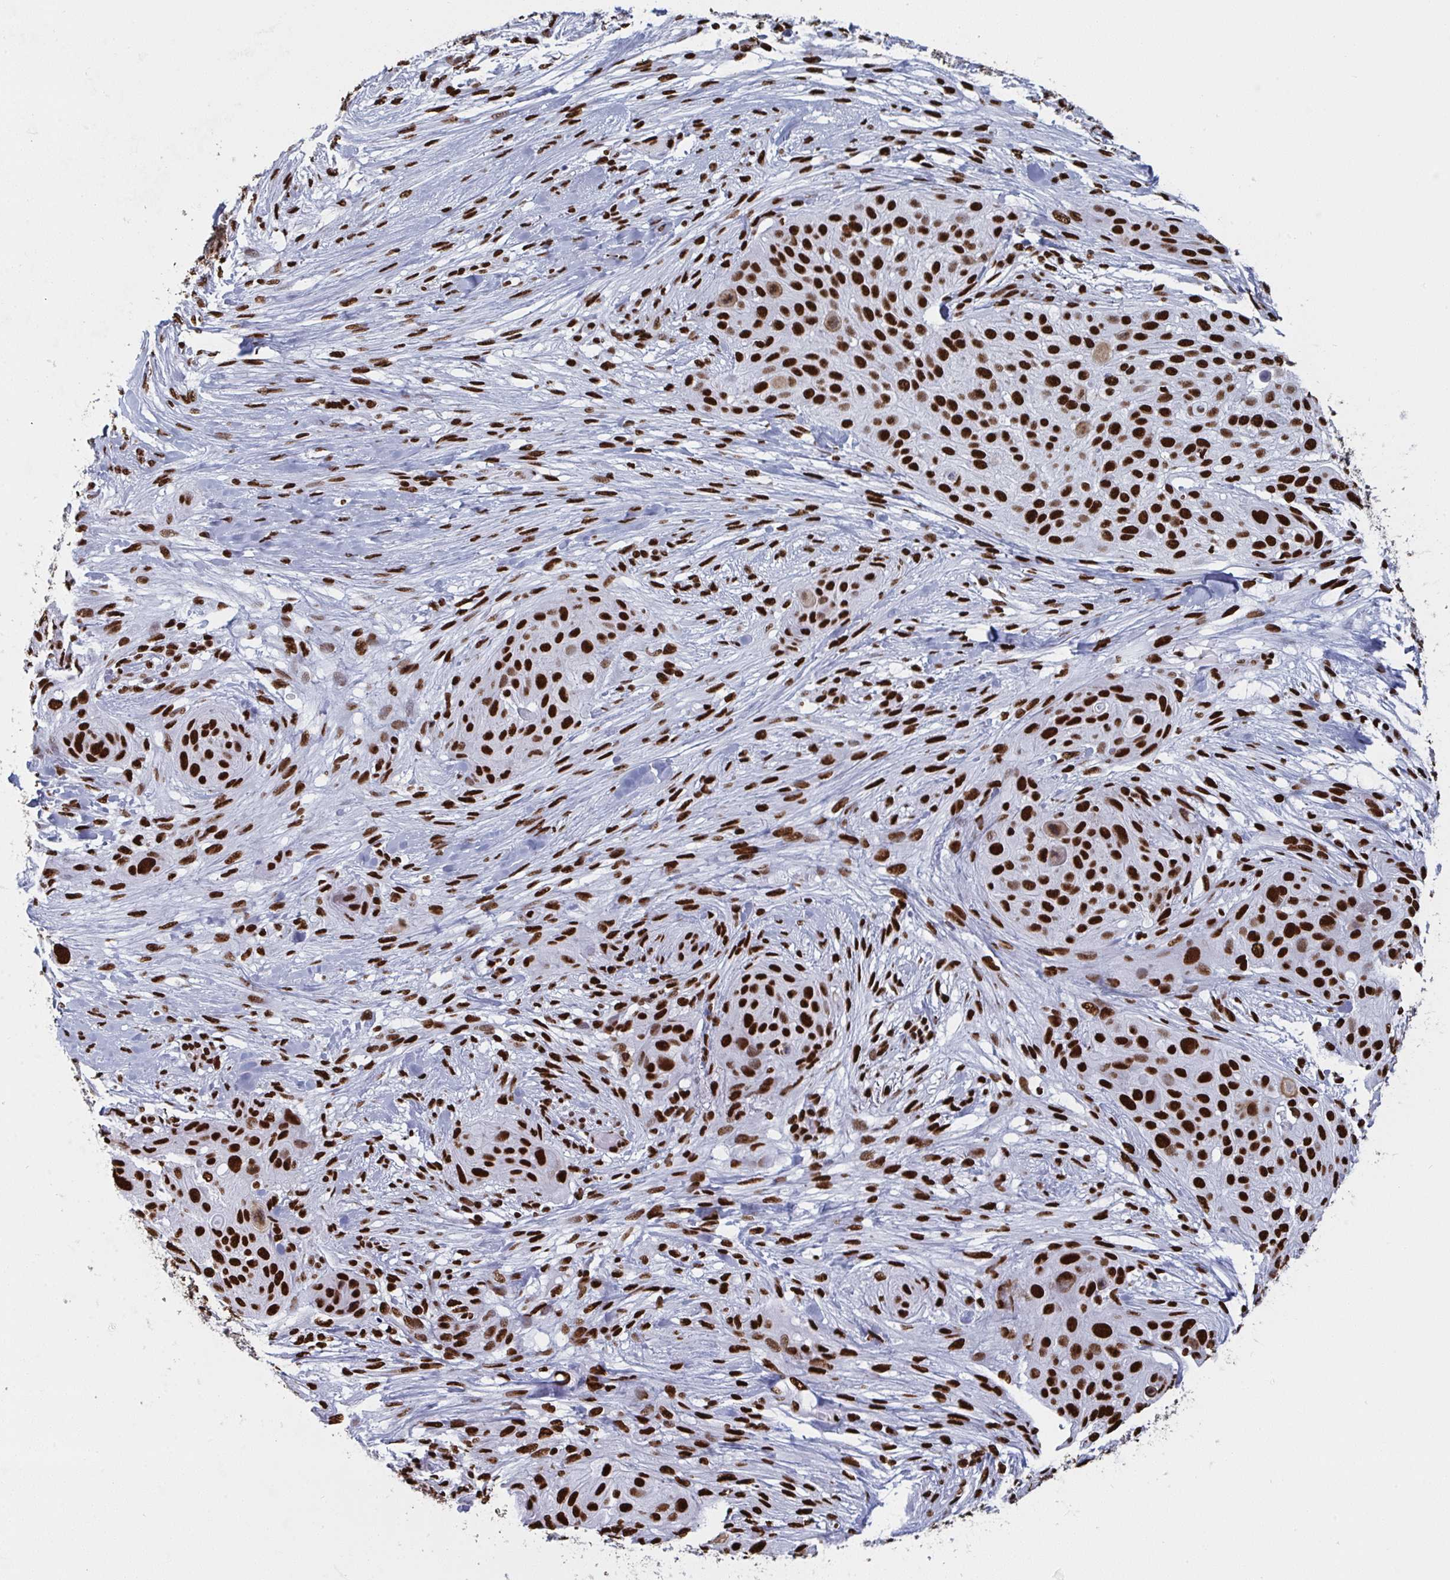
{"staining": {"intensity": "strong", "quantity": ">75%", "location": "nuclear"}, "tissue": "skin cancer", "cell_type": "Tumor cells", "image_type": "cancer", "snomed": [{"axis": "morphology", "description": "Squamous cell carcinoma, NOS"}, {"axis": "topography", "description": "Skin"}], "caption": "Strong nuclear positivity is appreciated in approximately >75% of tumor cells in skin squamous cell carcinoma. Using DAB (3,3'-diaminobenzidine) (brown) and hematoxylin (blue) stains, captured at high magnification using brightfield microscopy.", "gene": "GAR1", "patient": {"sex": "female", "age": 87}}